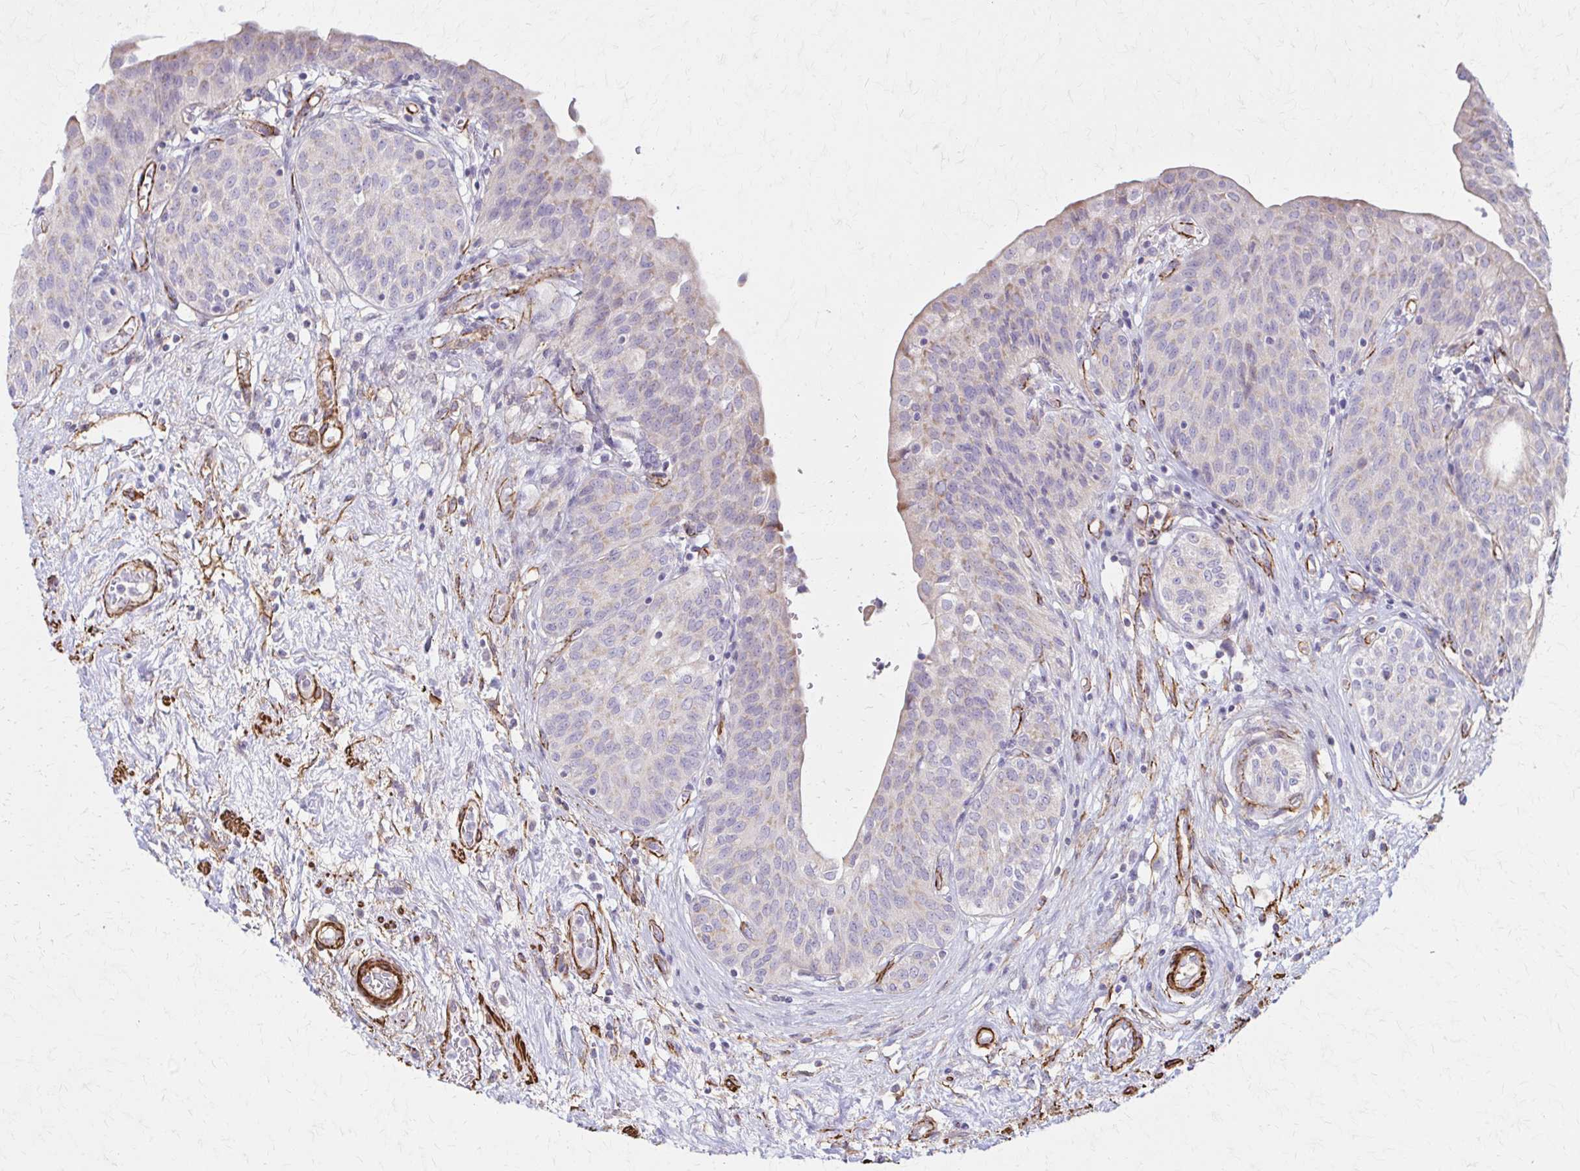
{"staining": {"intensity": "weak", "quantity": "25%-75%", "location": "cytoplasmic/membranous"}, "tissue": "urinary bladder", "cell_type": "Urothelial cells", "image_type": "normal", "snomed": [{"axis": "morphology", "description": "Normal tissue, NOS"}, {"axis": "topography", "description": "Urinary bladder"}], "caption": "This is a histology image of immunohistochemistry staining of benign urinary bladder, which shows weak staining in the cytoplasmic/membranous of urothelial cells.", "gene": "TIMMDC1", "patient": {"sex": "male", "age": 68}}